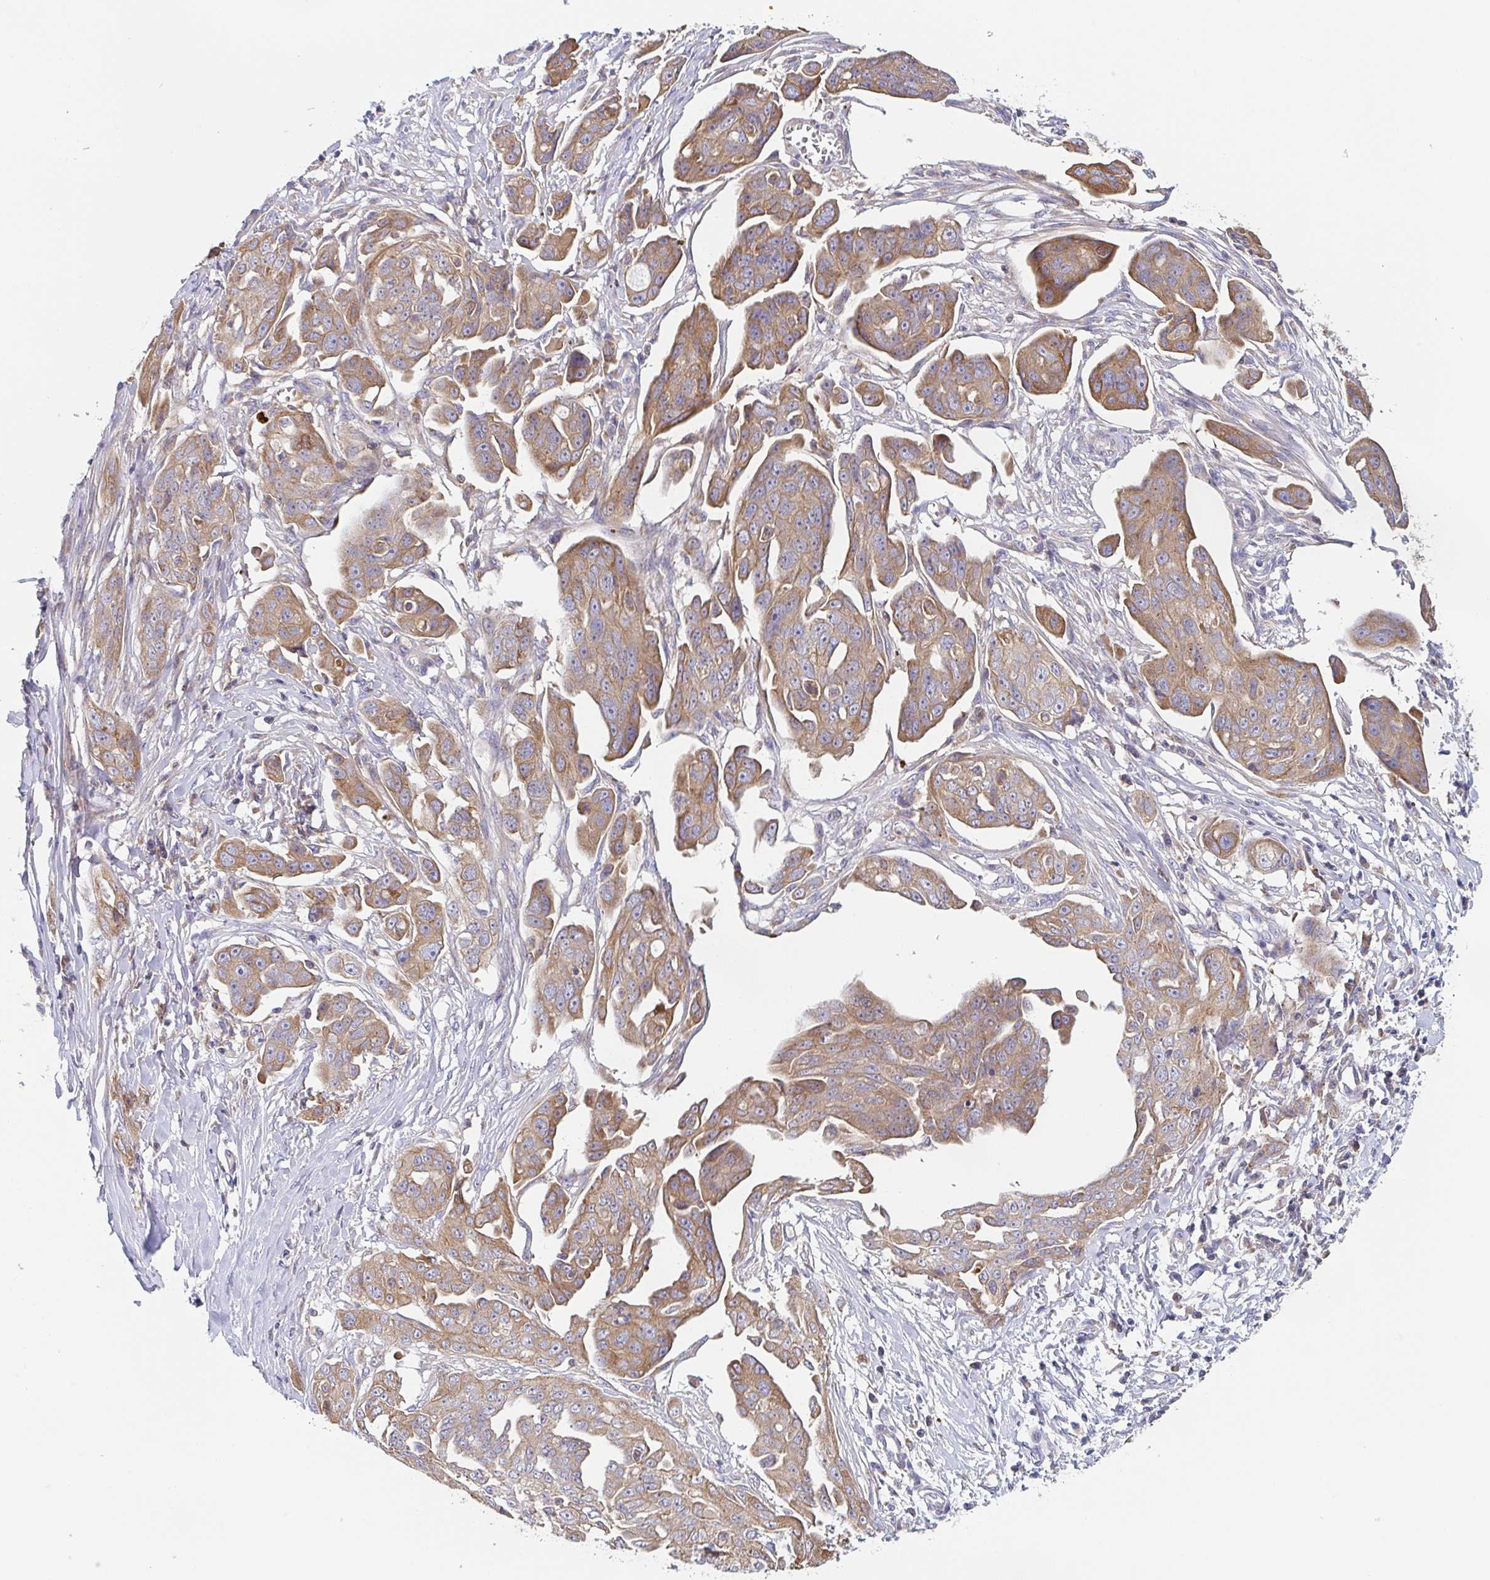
{"staining": {"intensity": "moderate", "quantity": ">75%", "location": "cytoplasmic/membranous"}, "tissue": "ovarian cancer", "cell_type": "Tumor cells", "image_type": "cancer", "snomed": [{"axis": "morphology", "description": "Carcinoma, endometroid"}, {"axis": "topography", "description": "Ovary"}], "caption": "Immunohistochemical staining of ovarian cancer (endometroid carcinoma) reveals medium levels of moderate cytoplasmic/membranous positivity in about >75% of tumor cells.", "gene": "TUFT1", "patient": {"sex": "female", "age": 70}}